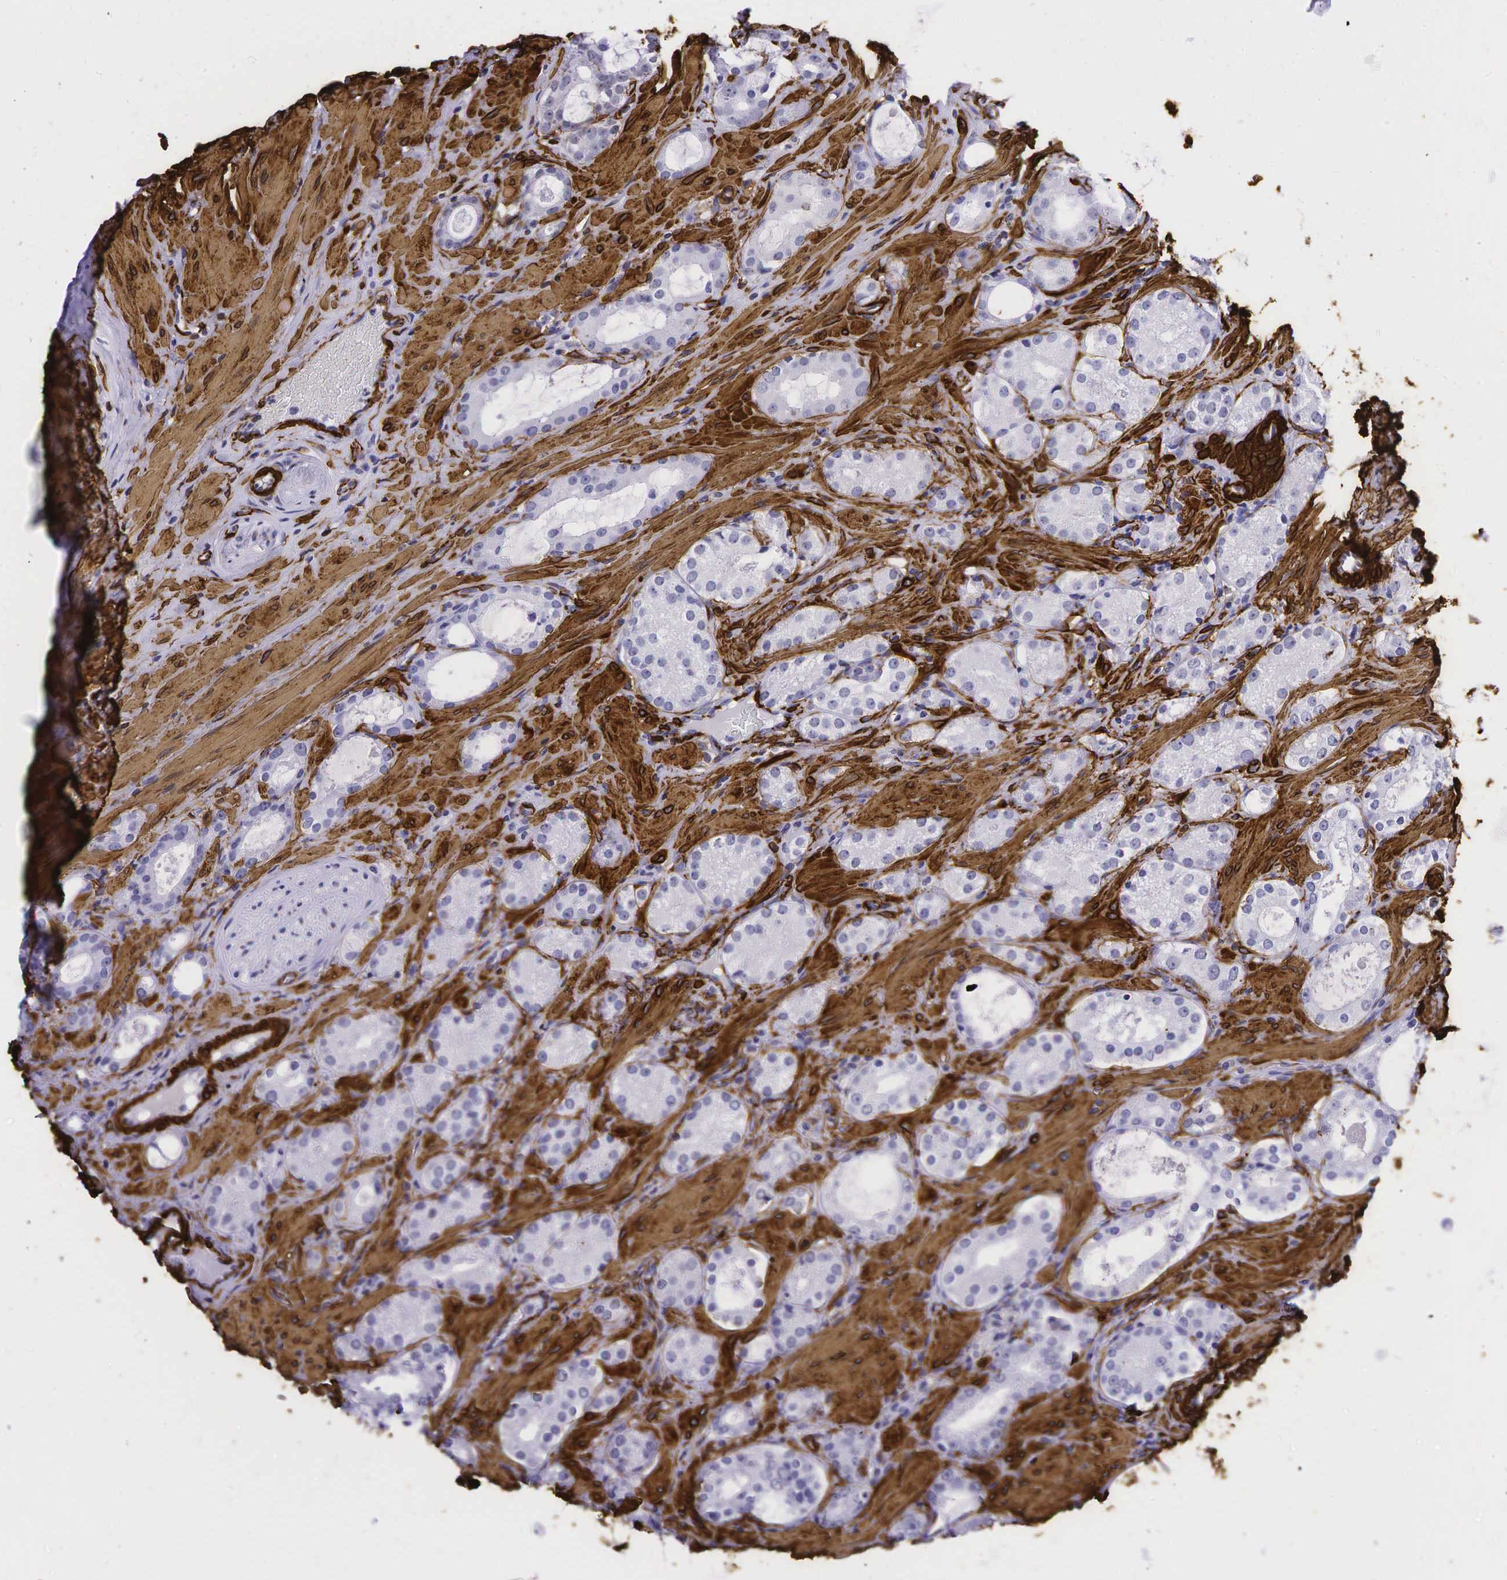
{"staining": {"intensity": "negative", "quantity": "none", "location": "none"}, "tissue": "prostate cancer", "cell_type": "Tumor cells", "image_type": "cancer", "snomed": [{"axis": "morphology", "description": "Adenocarcinoma, Medium grade"}, {"axis": "topography", "description": "Prostate"}], "caption": "Micrograph shows no significant protein expression in tumor cells of adenocarcinoma (medium-grade) (prostate).", "gene": "ACTA2", "patient": {"sex": "male", "age": 73}}